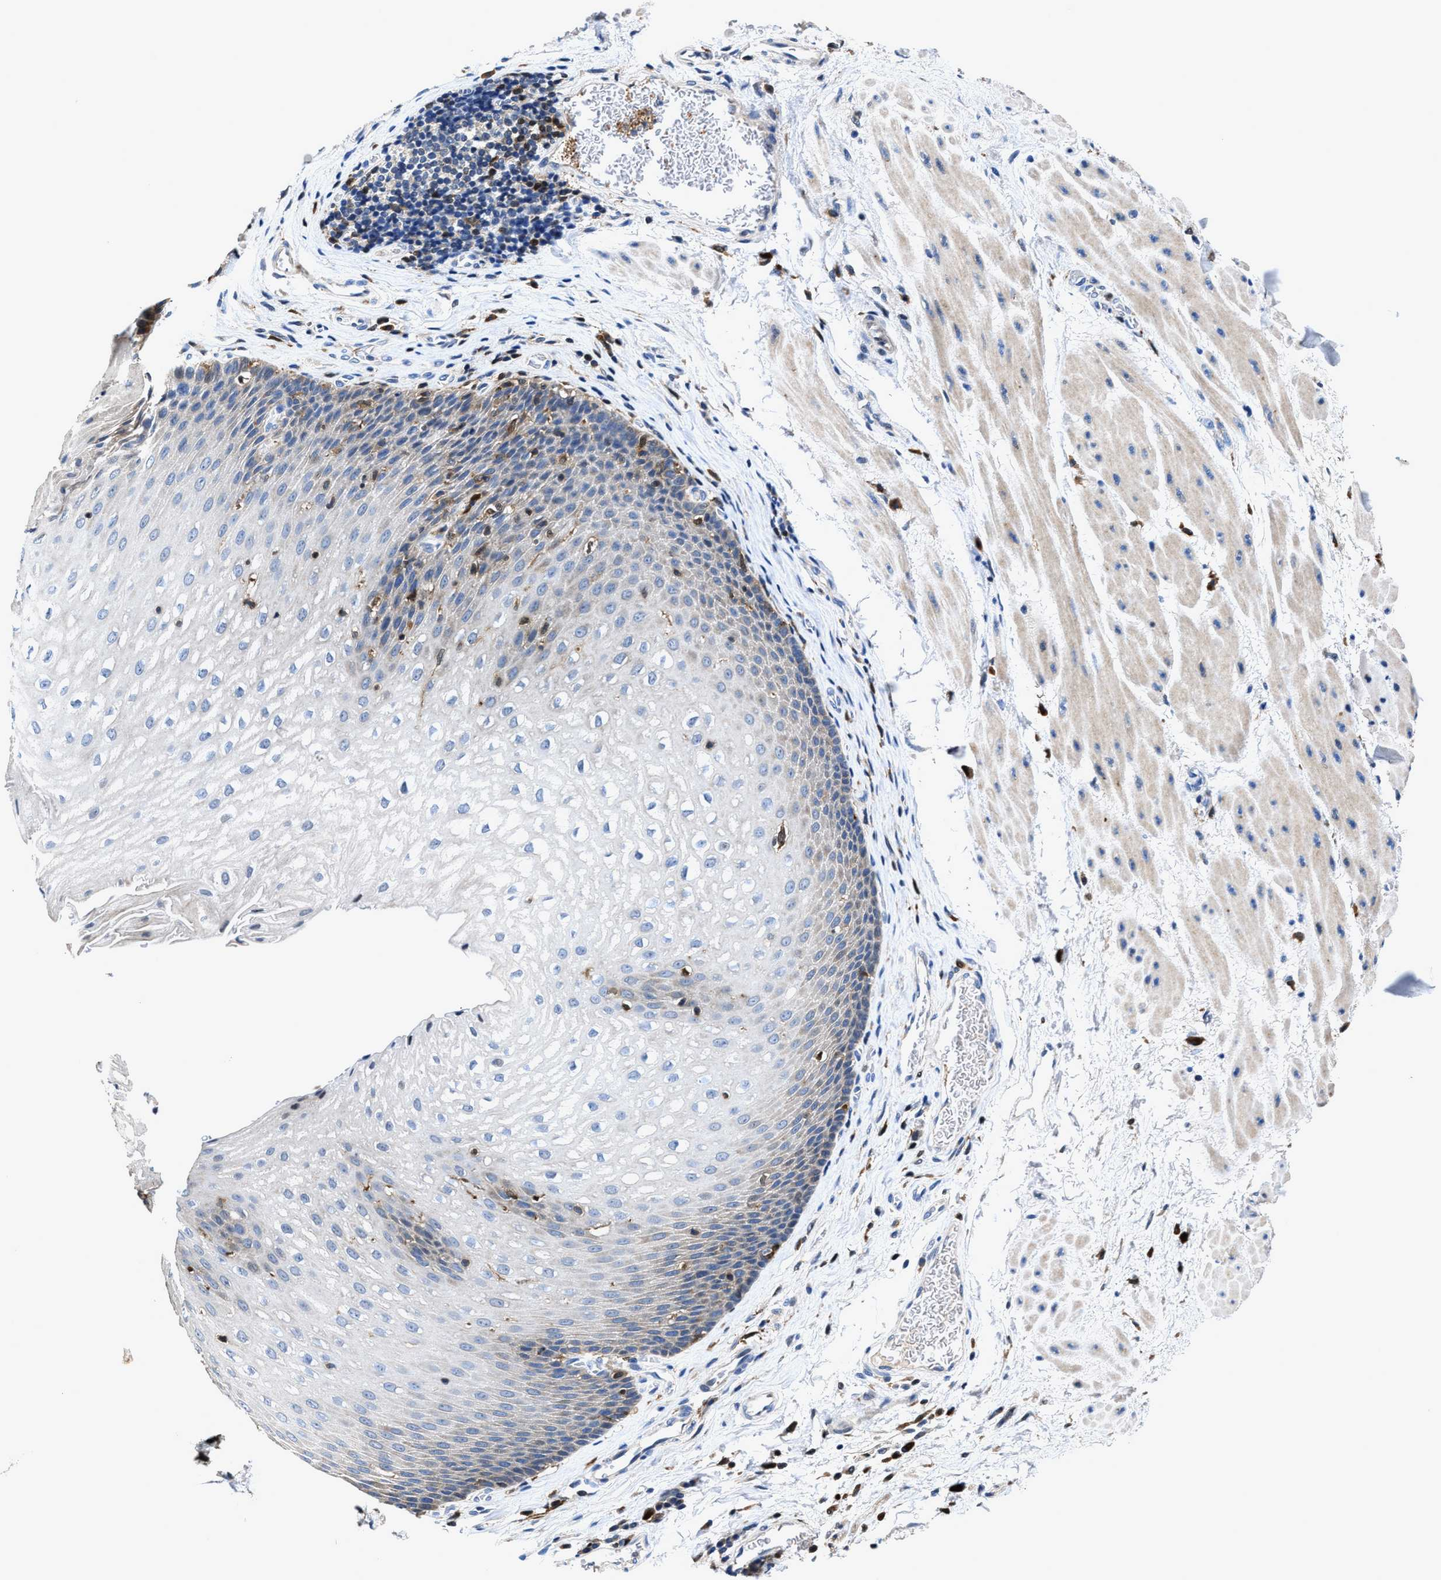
{"staining": {"intensity": "weak", "quantity": "<25%", "location": "cytoplasmic/membranous"}, "tissue": "esophagus", "cell_type": "Squamous epithelial cells", "image_type": "normal", "snomed": [{"axis": "morphology", "description": "Normal tissue, NOS"}, {"axis": "topography", "description": "Esophagus"}], "caption": "Esophagus stained for a protein using IHC demonstrates no positivity squamous epithelial cells.", "gene": "RGS10", "patient": {"sex": "male", "age": 48}}